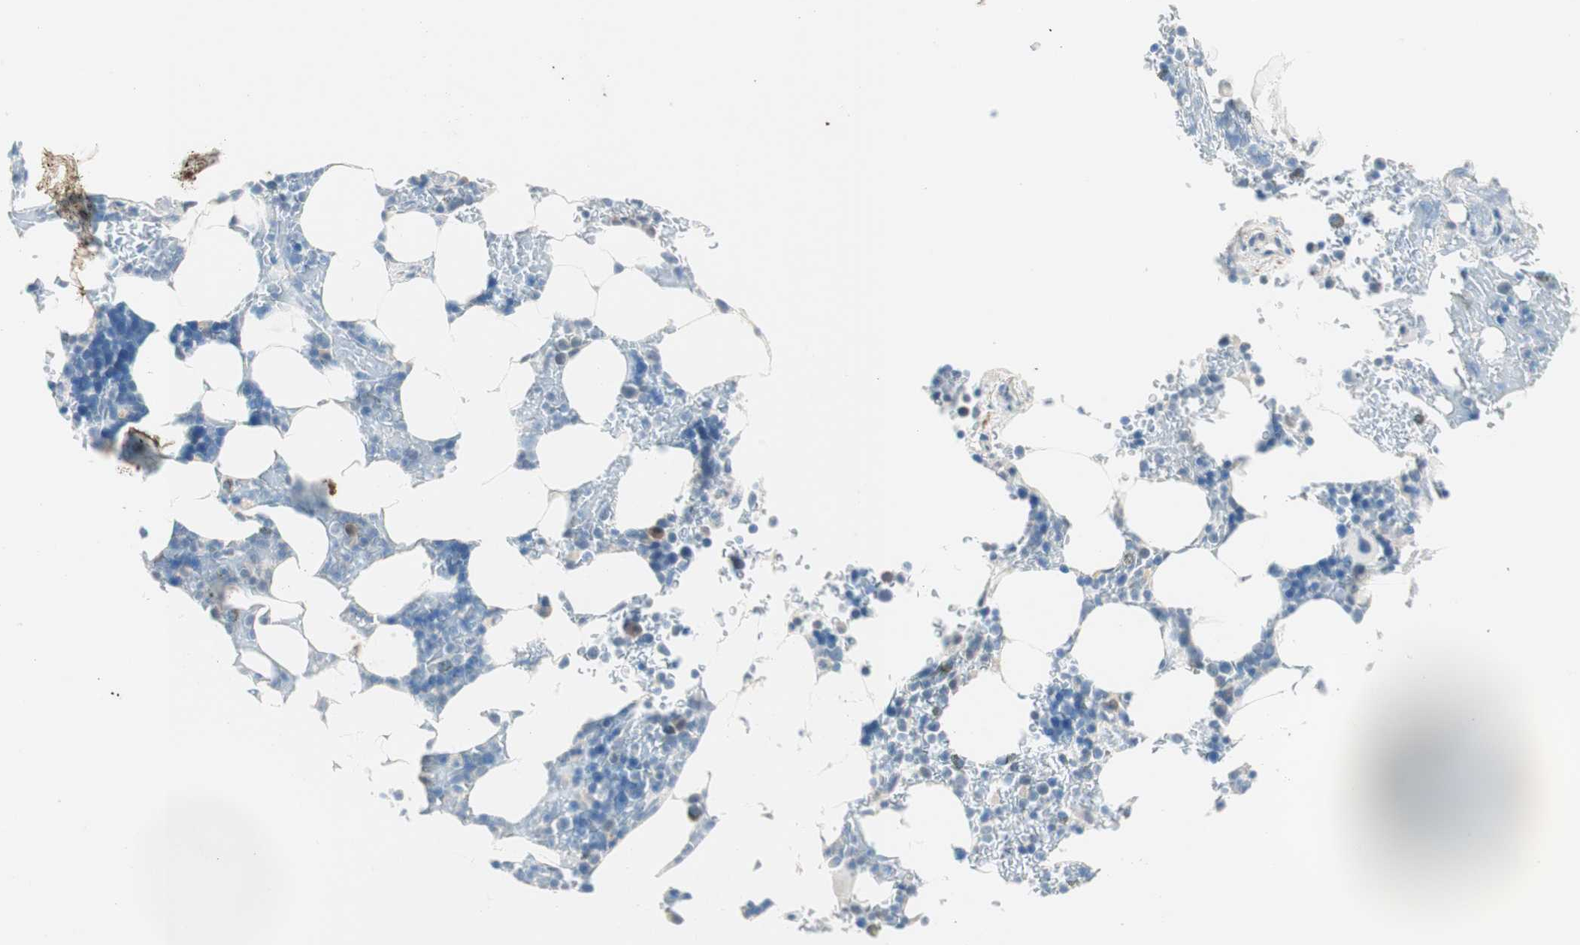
{"staining": {"intensity": "negative", "quantity": "none", "location": "none"}, "tissue": "bone marrow", "cell_type": "Hematopoietic cells", "image_type": "normal", "snomed": [{"axis": "morphology", "description": "Normal tissue, NOS"}, {"axis": "topography", "description": "Bone marrow"}], "caption": "The histopathology image exhibits no significant staining in hematopoietic cells of bone marrow.", "gene": "GNAO1", "patient": {"sex": "female", "age": 73}}